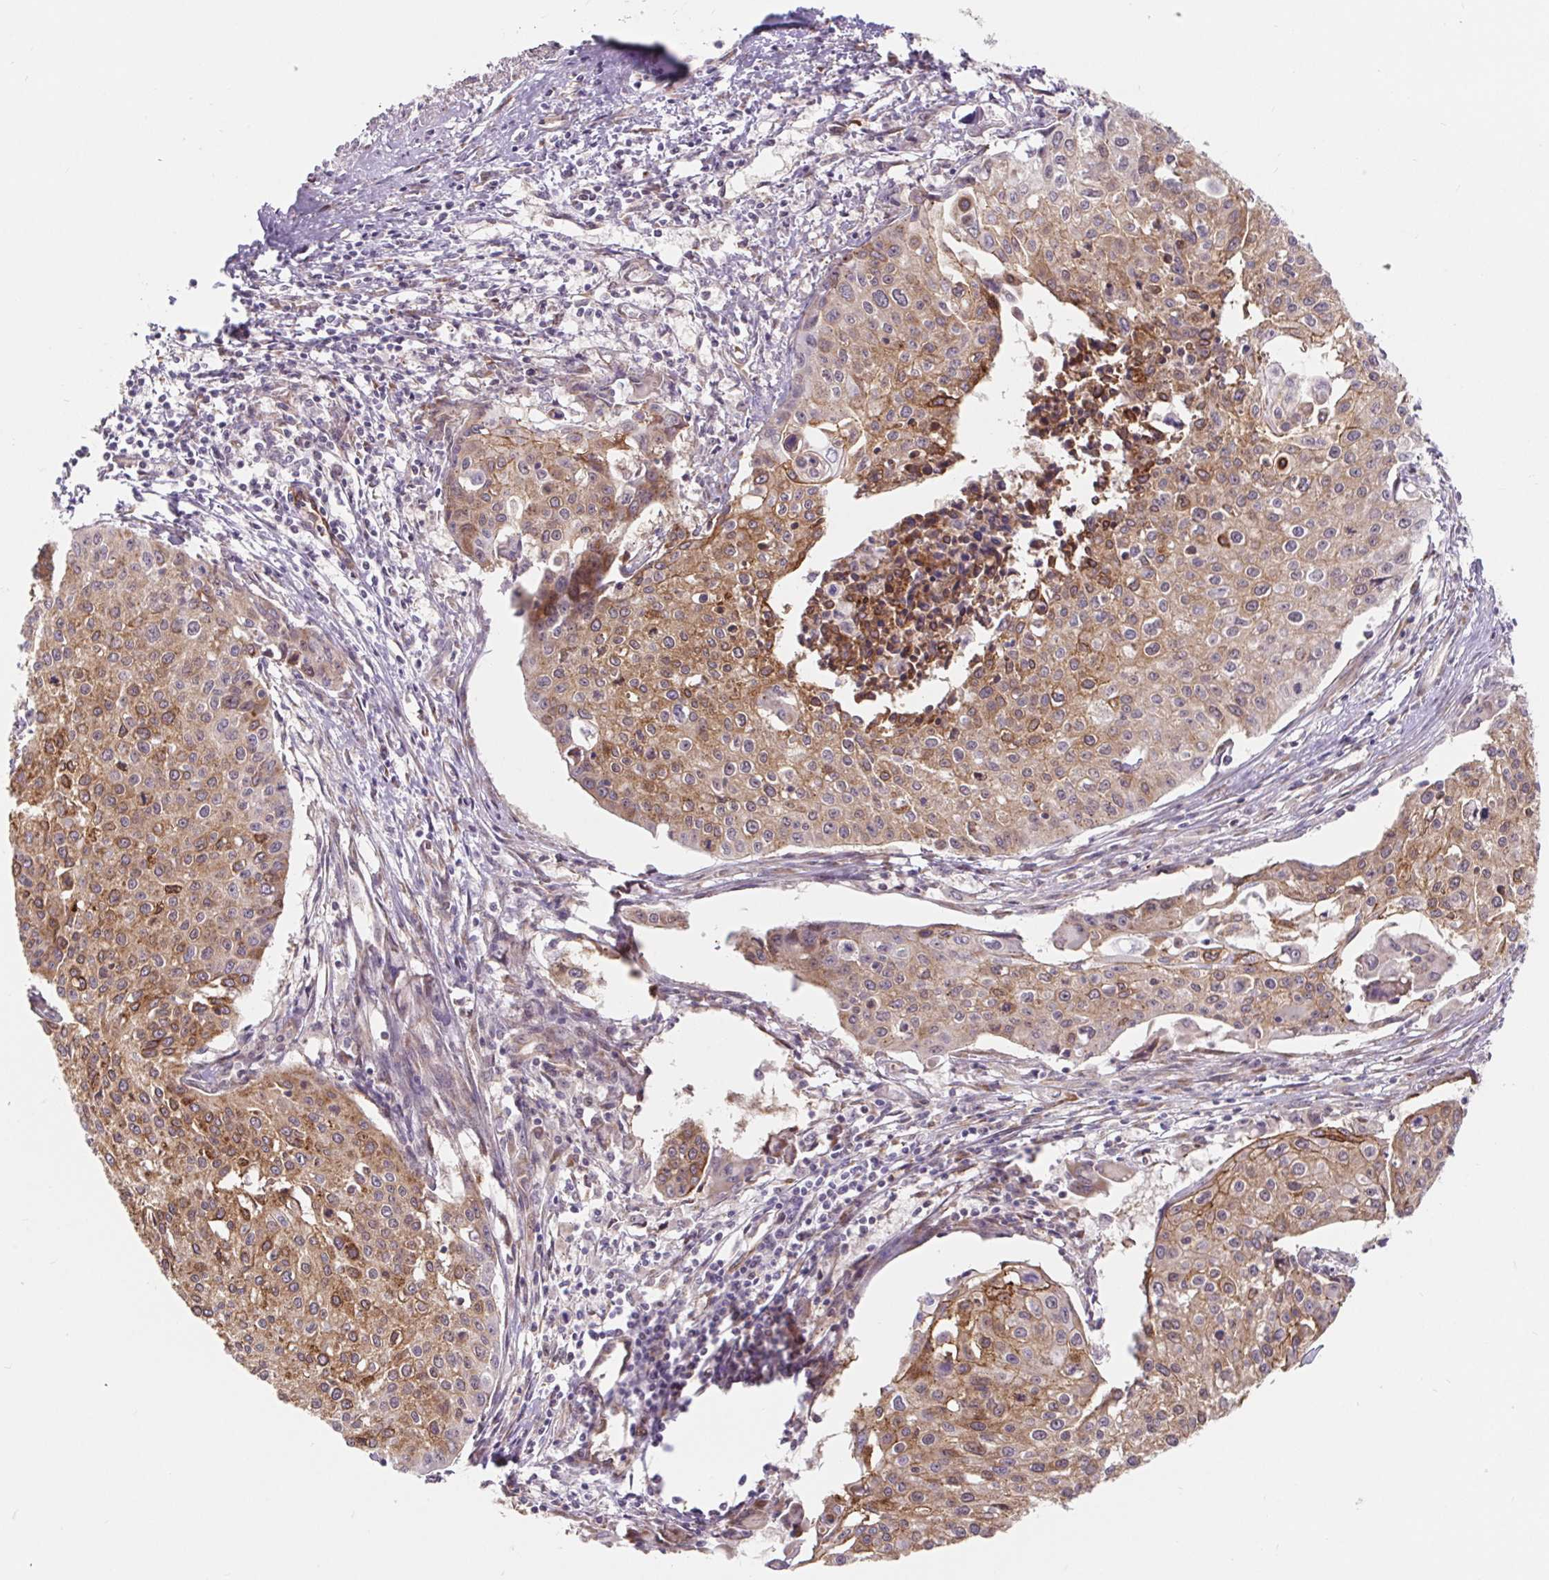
{"staining": {"intensity": "moderate", "quantity": "25%-75%", "location": "cytoplasmic/membranous"}, "tissue": "cervical cancer", "cell_type": "Tumor cells", "image_type": "cancer", "snomed": [{"axis": "morphology", "description": "Squamous cell carcinoma, NOS"}, {"axis": "topography", "description": "Cervix"}], "caption": "Immunohistochemistry of human cervical squamous cell carcinoma displays medium levels of moderate cytoplasmic/membranous staining in about 25%-75% of tumor cells.", "gene": "LYPD5", "patient": {"sex": "female", "age": 38}}